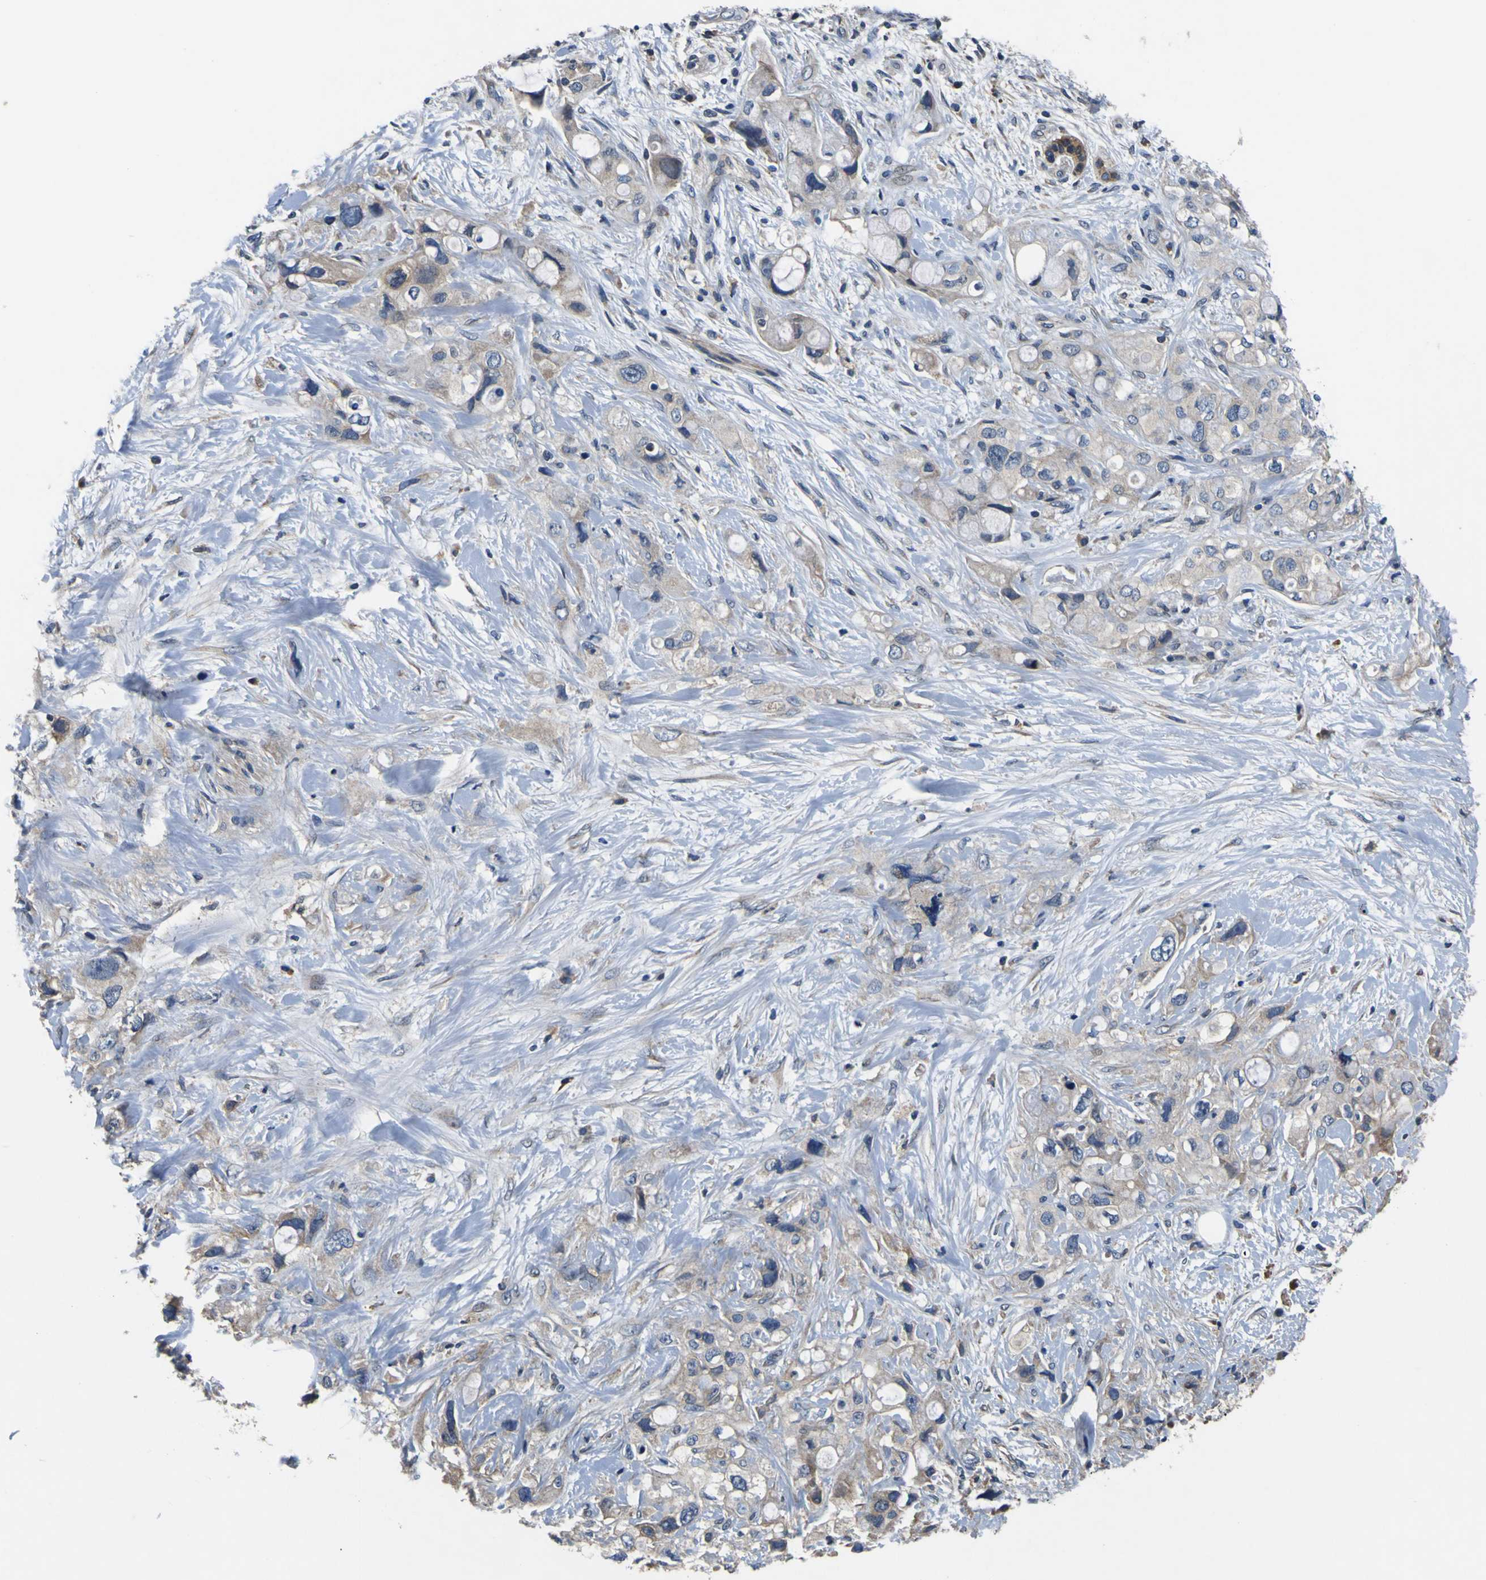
{"staining": {"intensity": "weak", "quantity": "25%-75%", "location": "cytoplasmic/membranous"}, "tissue": "pancreatic cancer", "cell_type": "Tumor cells", "image_type": "cancer", "snomed": [{"axis": "morphology", "description": "Adenocarcinoma, NOS"}, {"axis": "topography", "description": "Pancreas"}], "caption": "Immunohistochemistry (DAB) staining of pancreatic cancer (adenocarcinoma) demonstrates weak cytoplasmic/membranous protein positivity in approximately 25%-75% of tumor cells. The protein of interest is shown in brown color, while the nuclei are stained blue.", "gene": "EPHB4", "patient": {"sex": "female", "age": 56}}